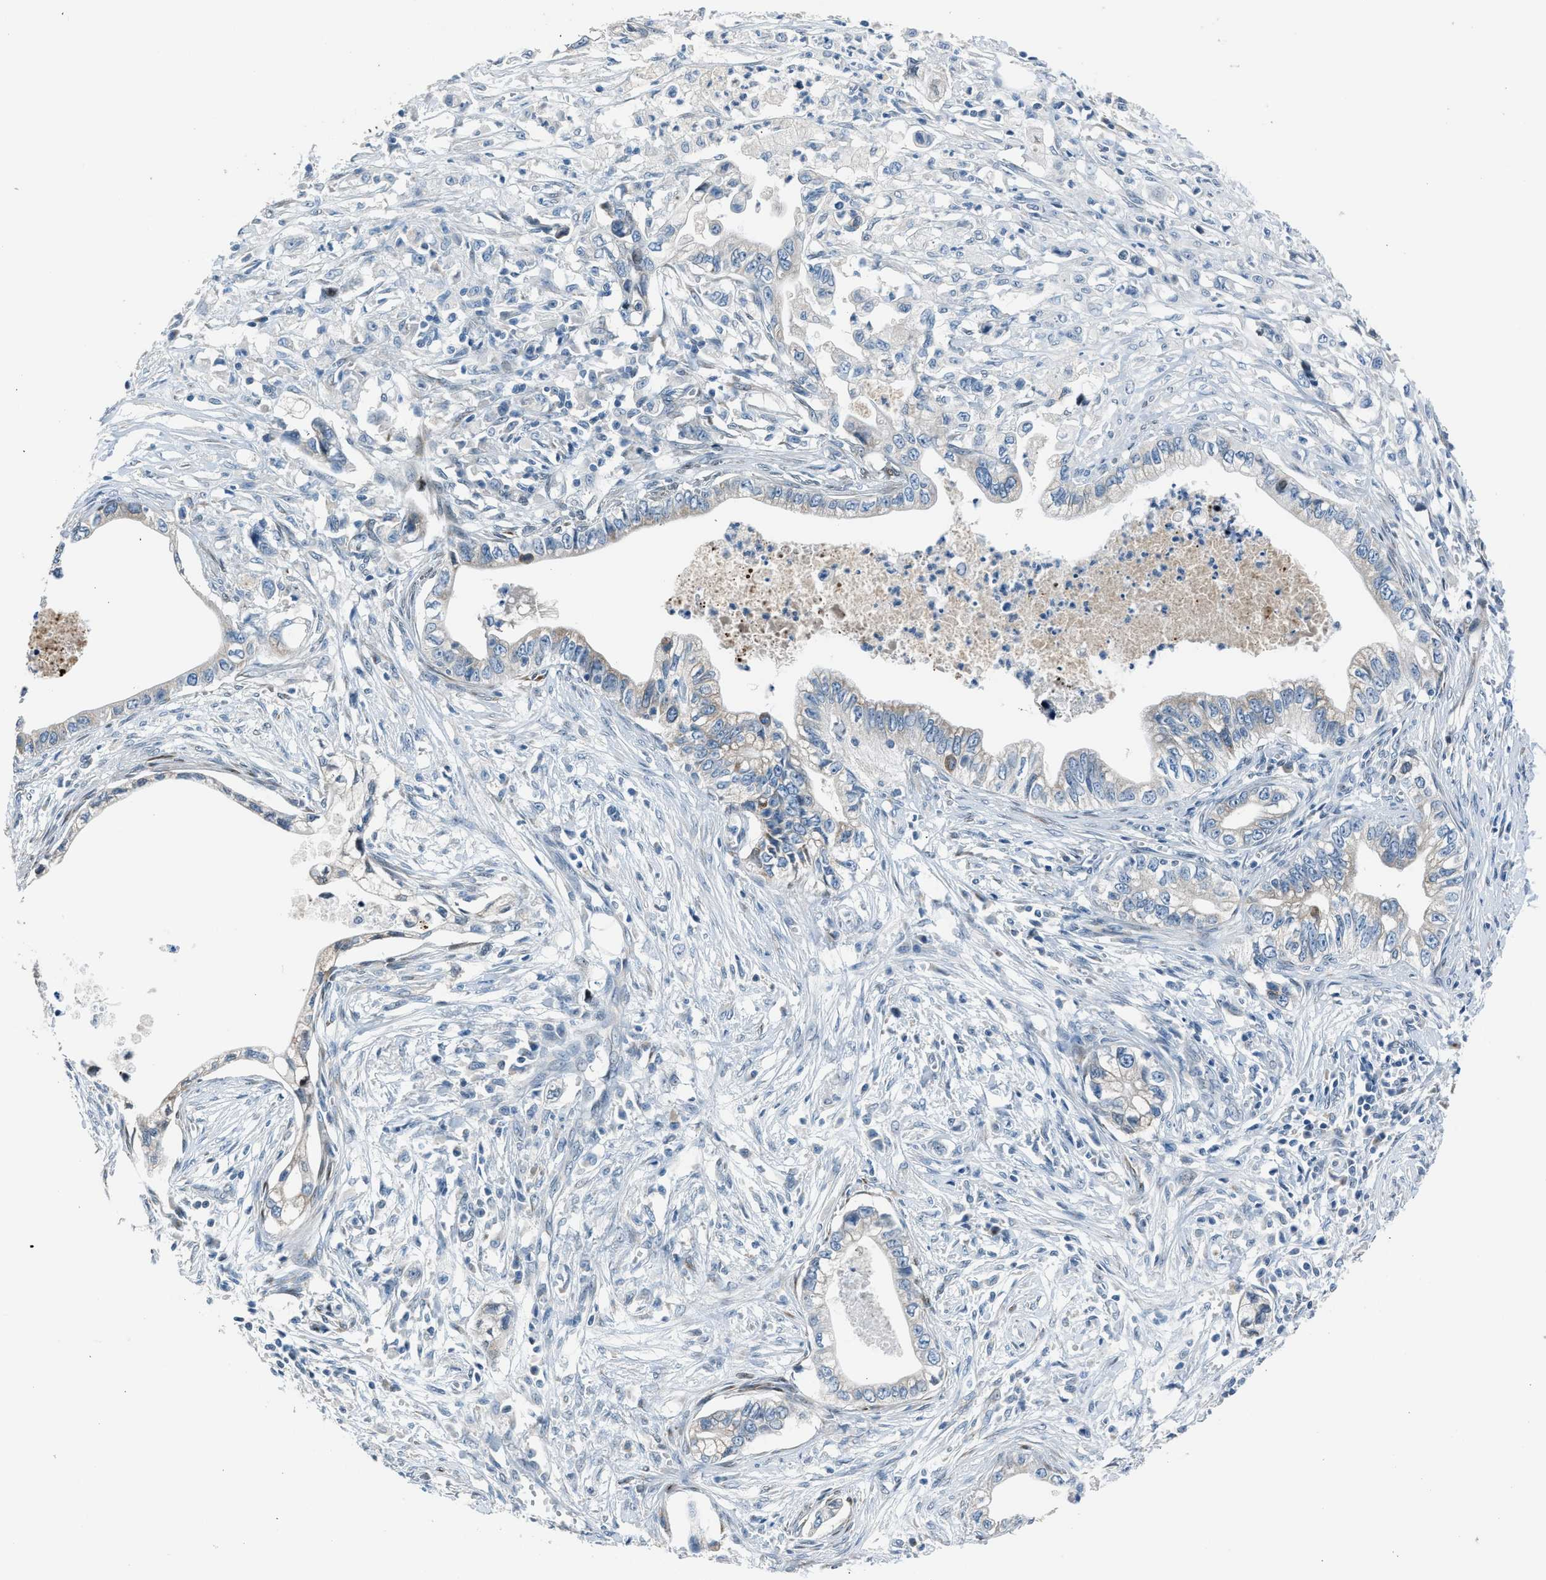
{"staining": {"intensity": "weak", "quantity": "<25%", "location": "cytoplasmic/membranous"}, "tissue": "pancreatic cancer", "cell_type": "Tumor cells", "image_type": "cancer", "snomed": [{"axis": "morphology", "description": "Adenocarcinoma, NOS"}, {"axis": "topography", "description": "Pancreas"}], "caption": "High magnification brightfield microscopy of pancreatic cancer (adenocarcinoma) stained with DAB (brown) and counterstained with hematoxylin (blue): tumor cells show no significant expression.", "gene": "RNF41", "patient": {"sex": "male", "age": 56}}